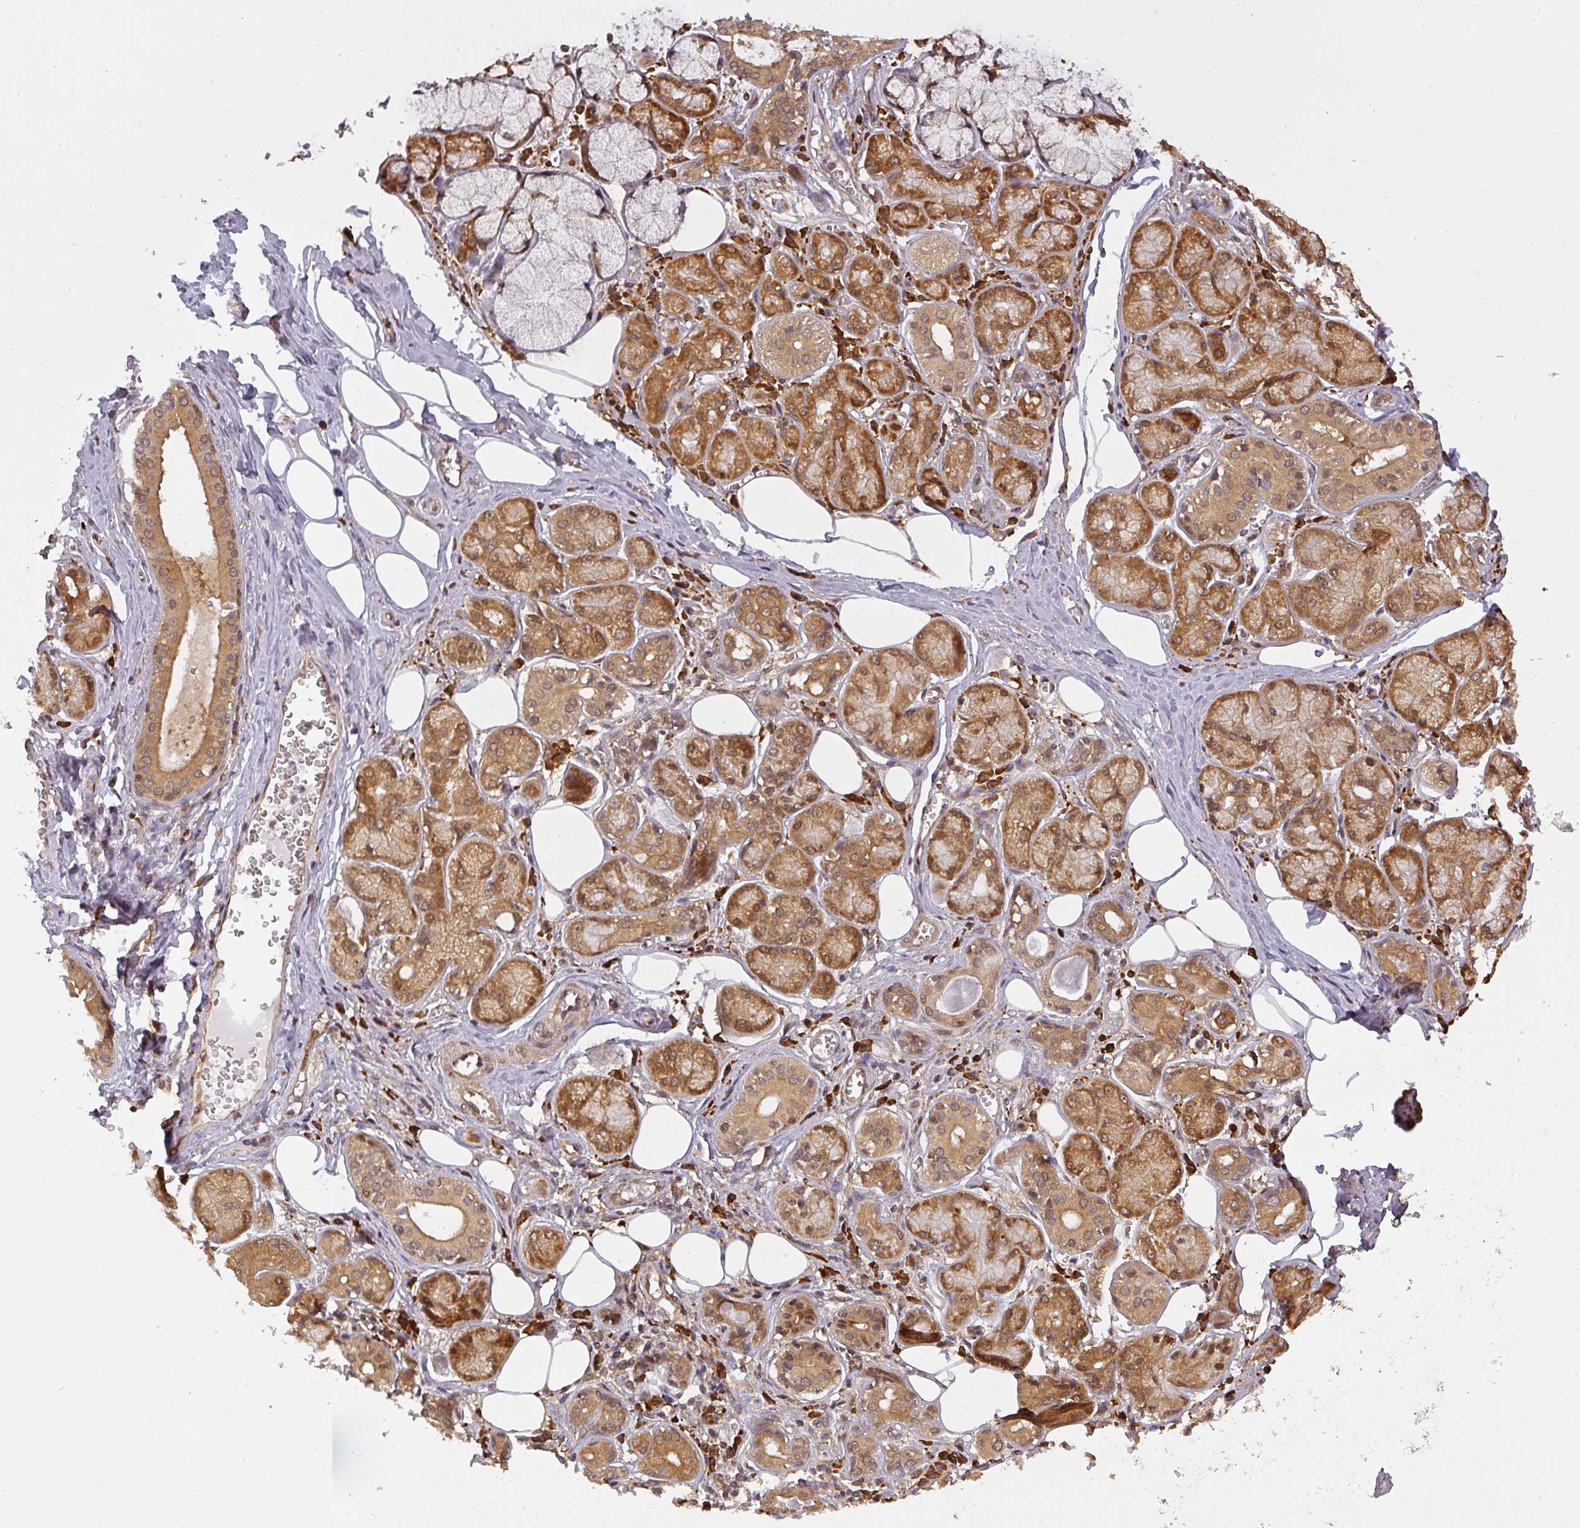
{"staining": {"intensity": "strong", "quantity": ">75%", "location": "cytoplasmic/membranous"}, "tissue": "salivary gland", "cell_type": "Glandular cells", "image_type": "normal", "snomed": [{"axis": "morphology", "description": "Normal tissue, NOS"}, {"axis": "topography", "description": "Salivary gland"}], "caption": "Human salivary gland stained for a protein (brown) displays strong cytoplasmic/membranous positive positivity in about >75% of glandular cells.", "gene": "PPP6R3", "patient": {"sex": "male", "age": 74}}